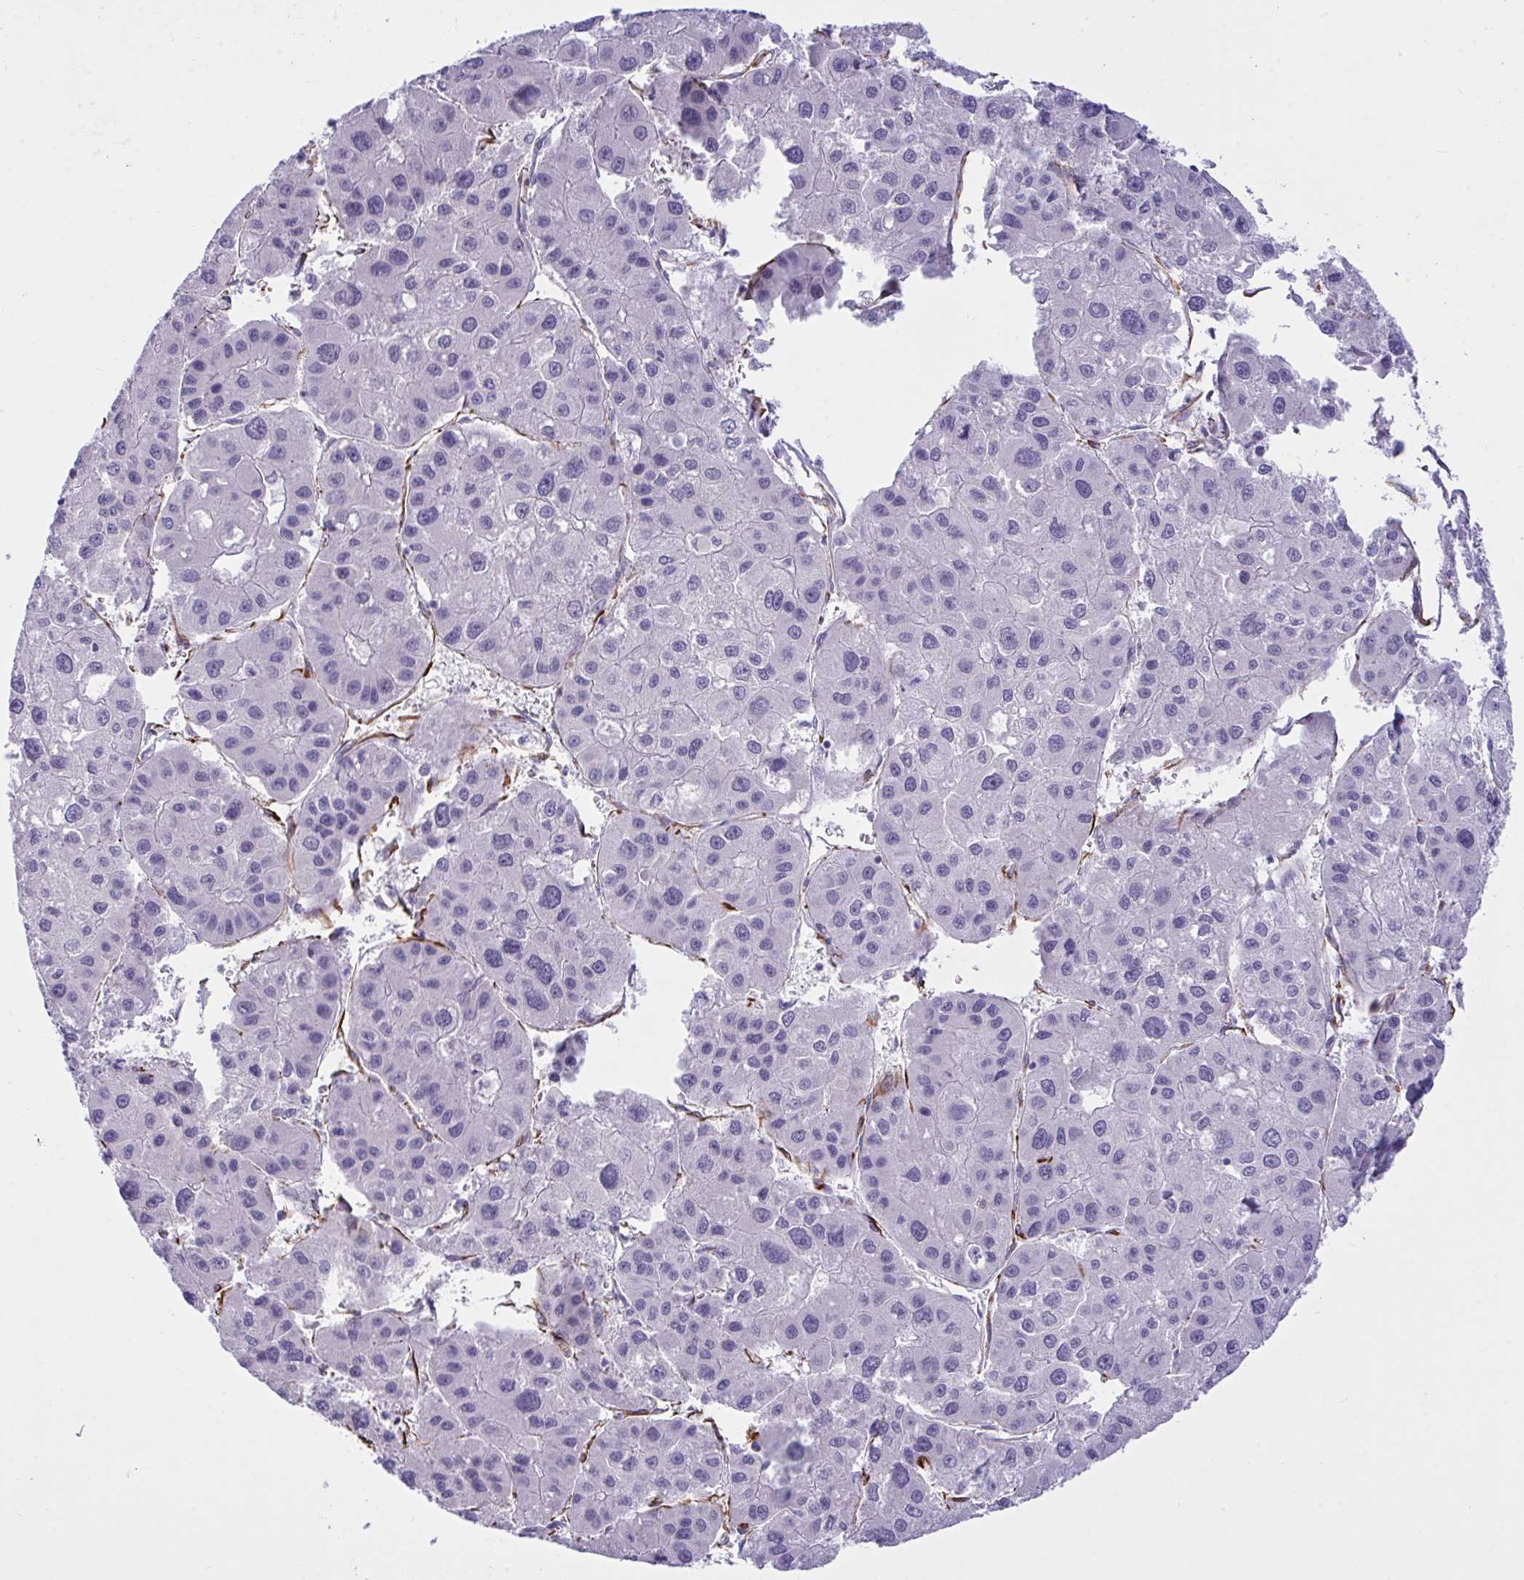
{"staining": {"intensity": "negative", "quantity": "none", "location": "none"}, "tissue": "liver cancer", "cell_type": "Tumor cells", "image_type": "cancer", "snomed": [{"axis": "morphology", "description": "Carcinoma, Hepatocellular, NOS"}, {"axis": "topography", "description": "Liver"}], "caption": "The photomicrograph demonstrates no staining of tumor cells in hepatocellular carcinoma (liver). (Stains: DAB immunohistochemistry with hematoxylin counter stain, Microscopy: brightfield microscopy at high magnification).", "gene": "SLC35B1", "patient": {"sex": "male", "age": 73}}